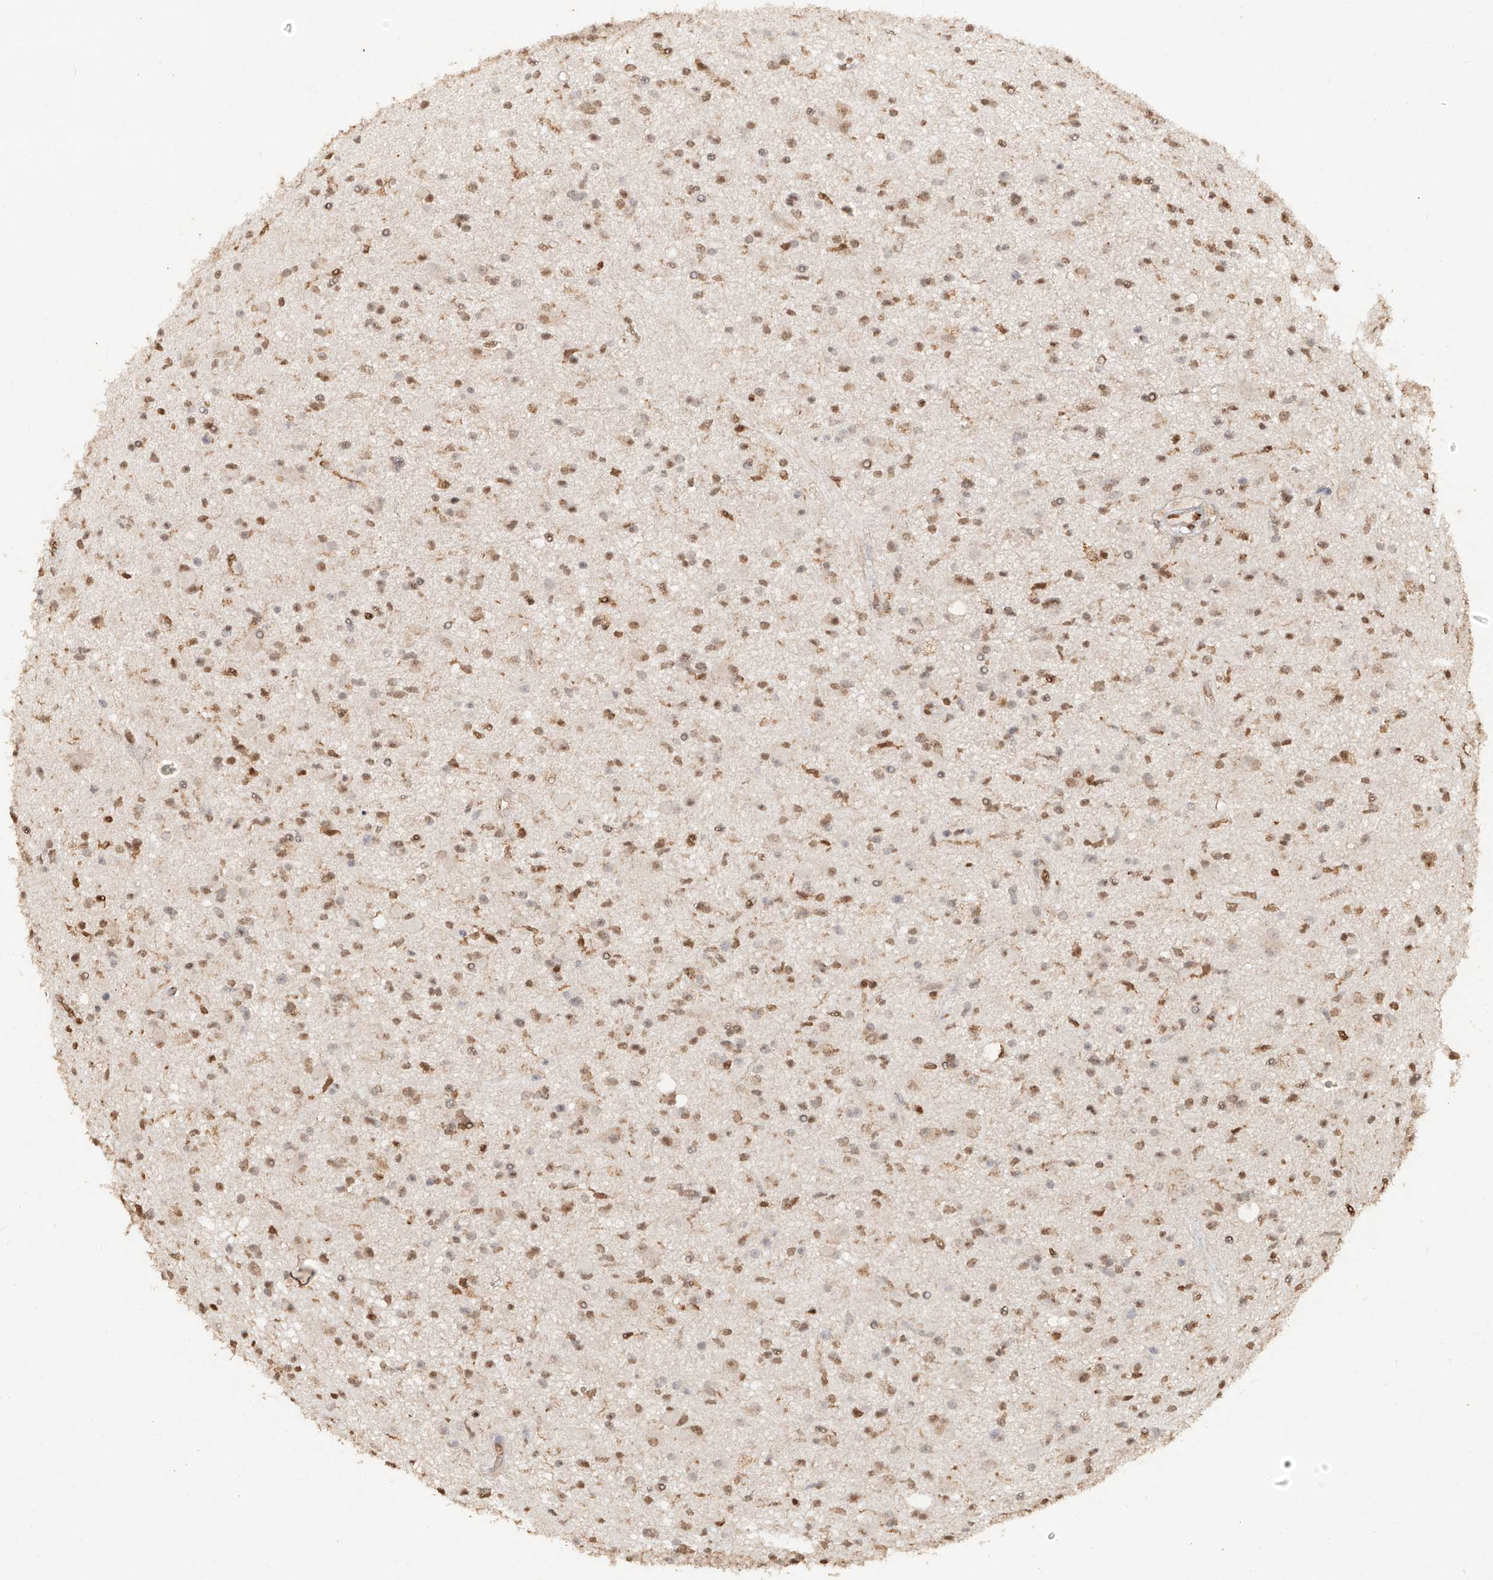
{"staining": {"intensity": "moderate", "quantity": ">75%", "location": "nuclear"}, "tissue": "glioma", "cell_type": "Tumor cells", "image_type": "cancer", "snomed": [{"axis": "morphology", "description": "Glioma, malignant, High grade"}, {"axis": "topography", "description": "Brain"}], "caption": "High-power microscopy captured an immunohistochemistry photomicrograph of glioma, revealing moderate nuclear positivity in about >75% of tumor cells. The protein of interest is shown in brown color, while the nuclei are stained blue.", "gene": "TIGAR", "patient": {"sex": "male", "age": 33}}